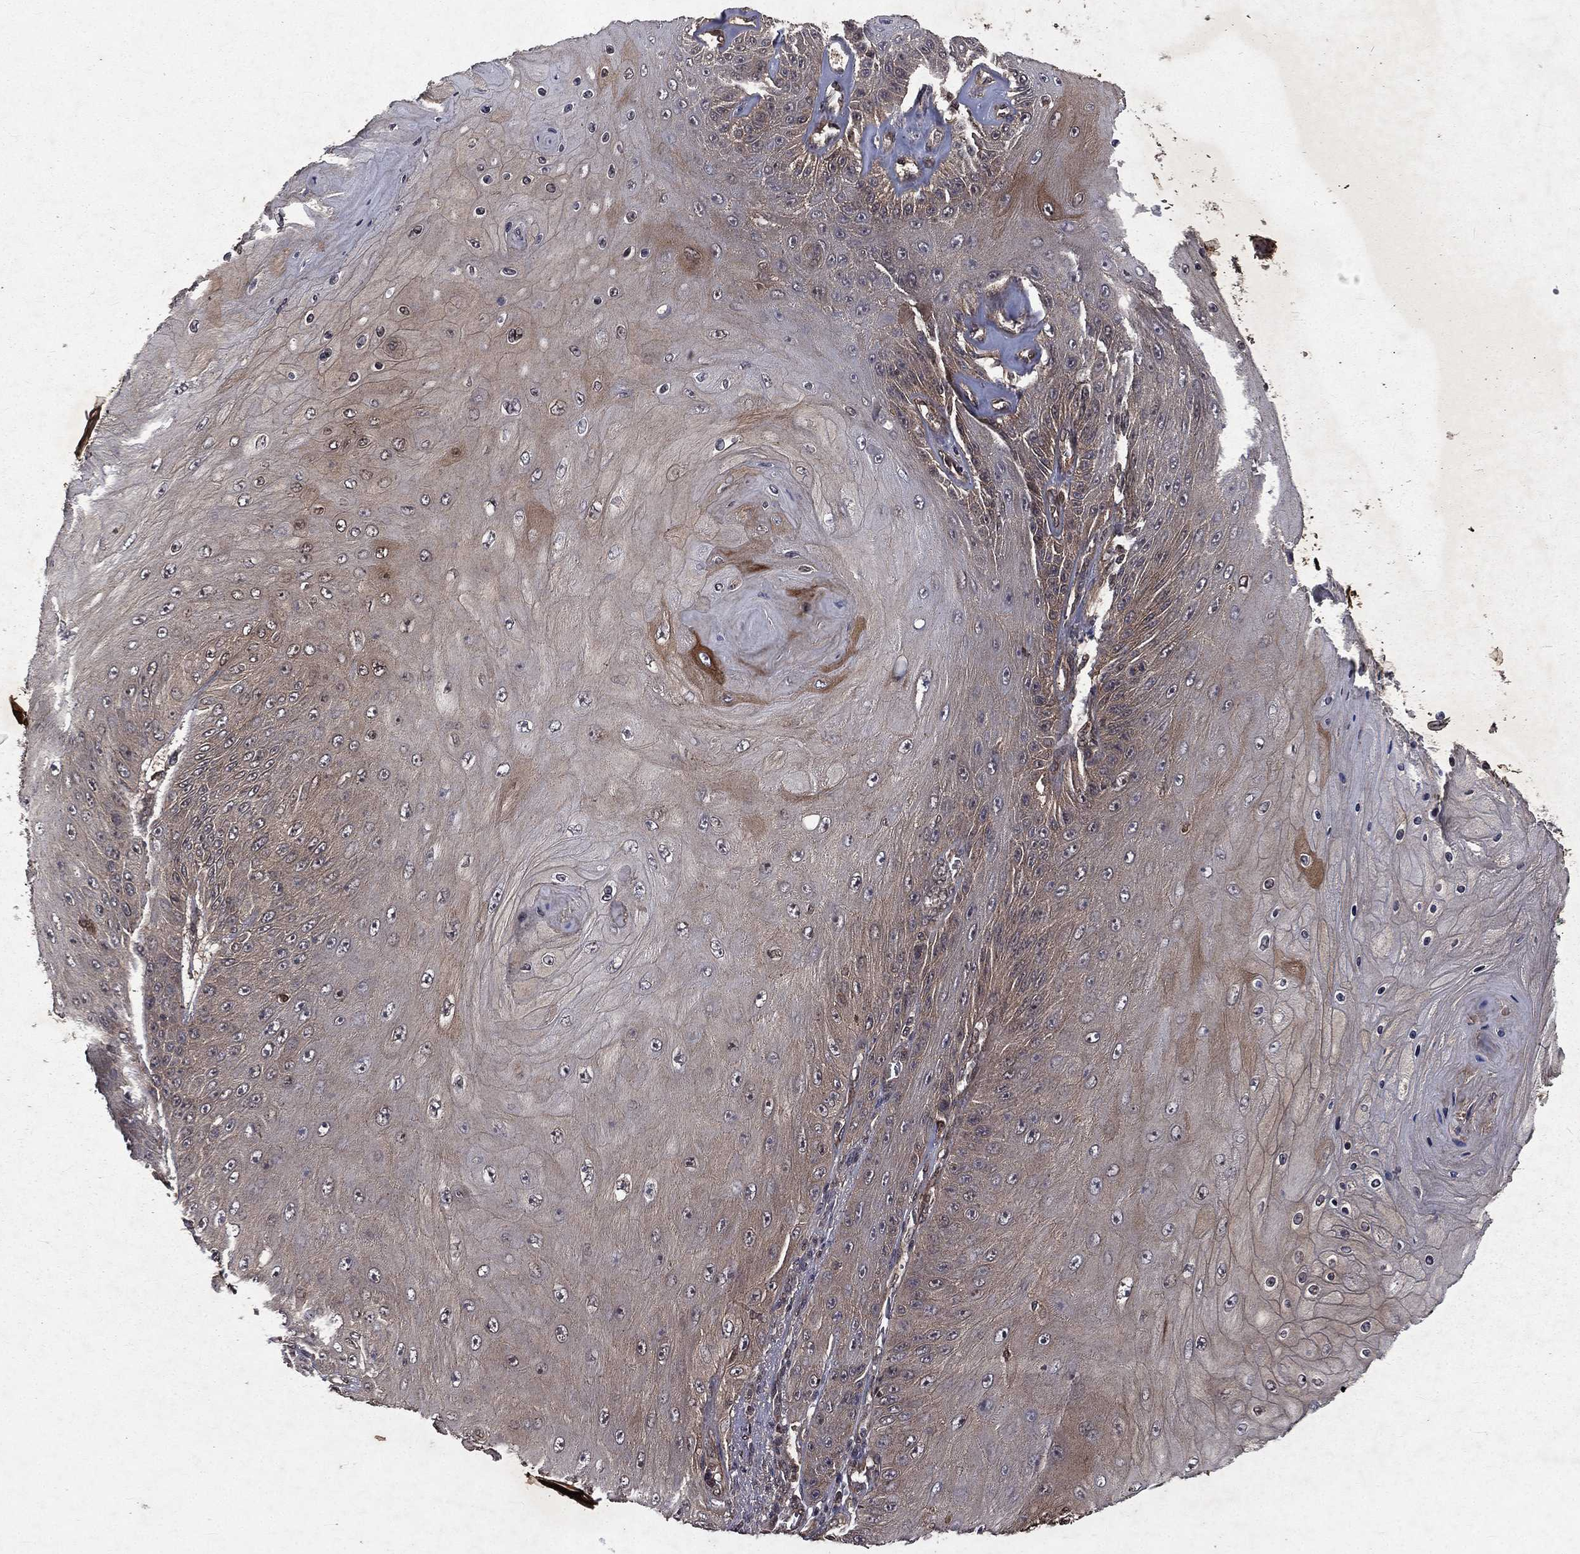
{"staining": {"intensity": "moderate", "quantity": "<25%", "location": "cytoplasmic/membranous"}, "tissue": "skin cancer", "cell_type": "Tumor cells", "image_type": "cancer", "snomed": [{"axis": "morphology", "description": "Squamous cell carcinoma, NOS"}, {"axis": "topography", "description": "Skin"}], "caption": "Protein expression analysis of skin cancer (squamous cell carcinoma) demonstrates moderate cytoplasmic/membranous staining in about <25% of tumor cells.", "gene": "FGD1", "patient": {"sex": "male", "age": 62}}